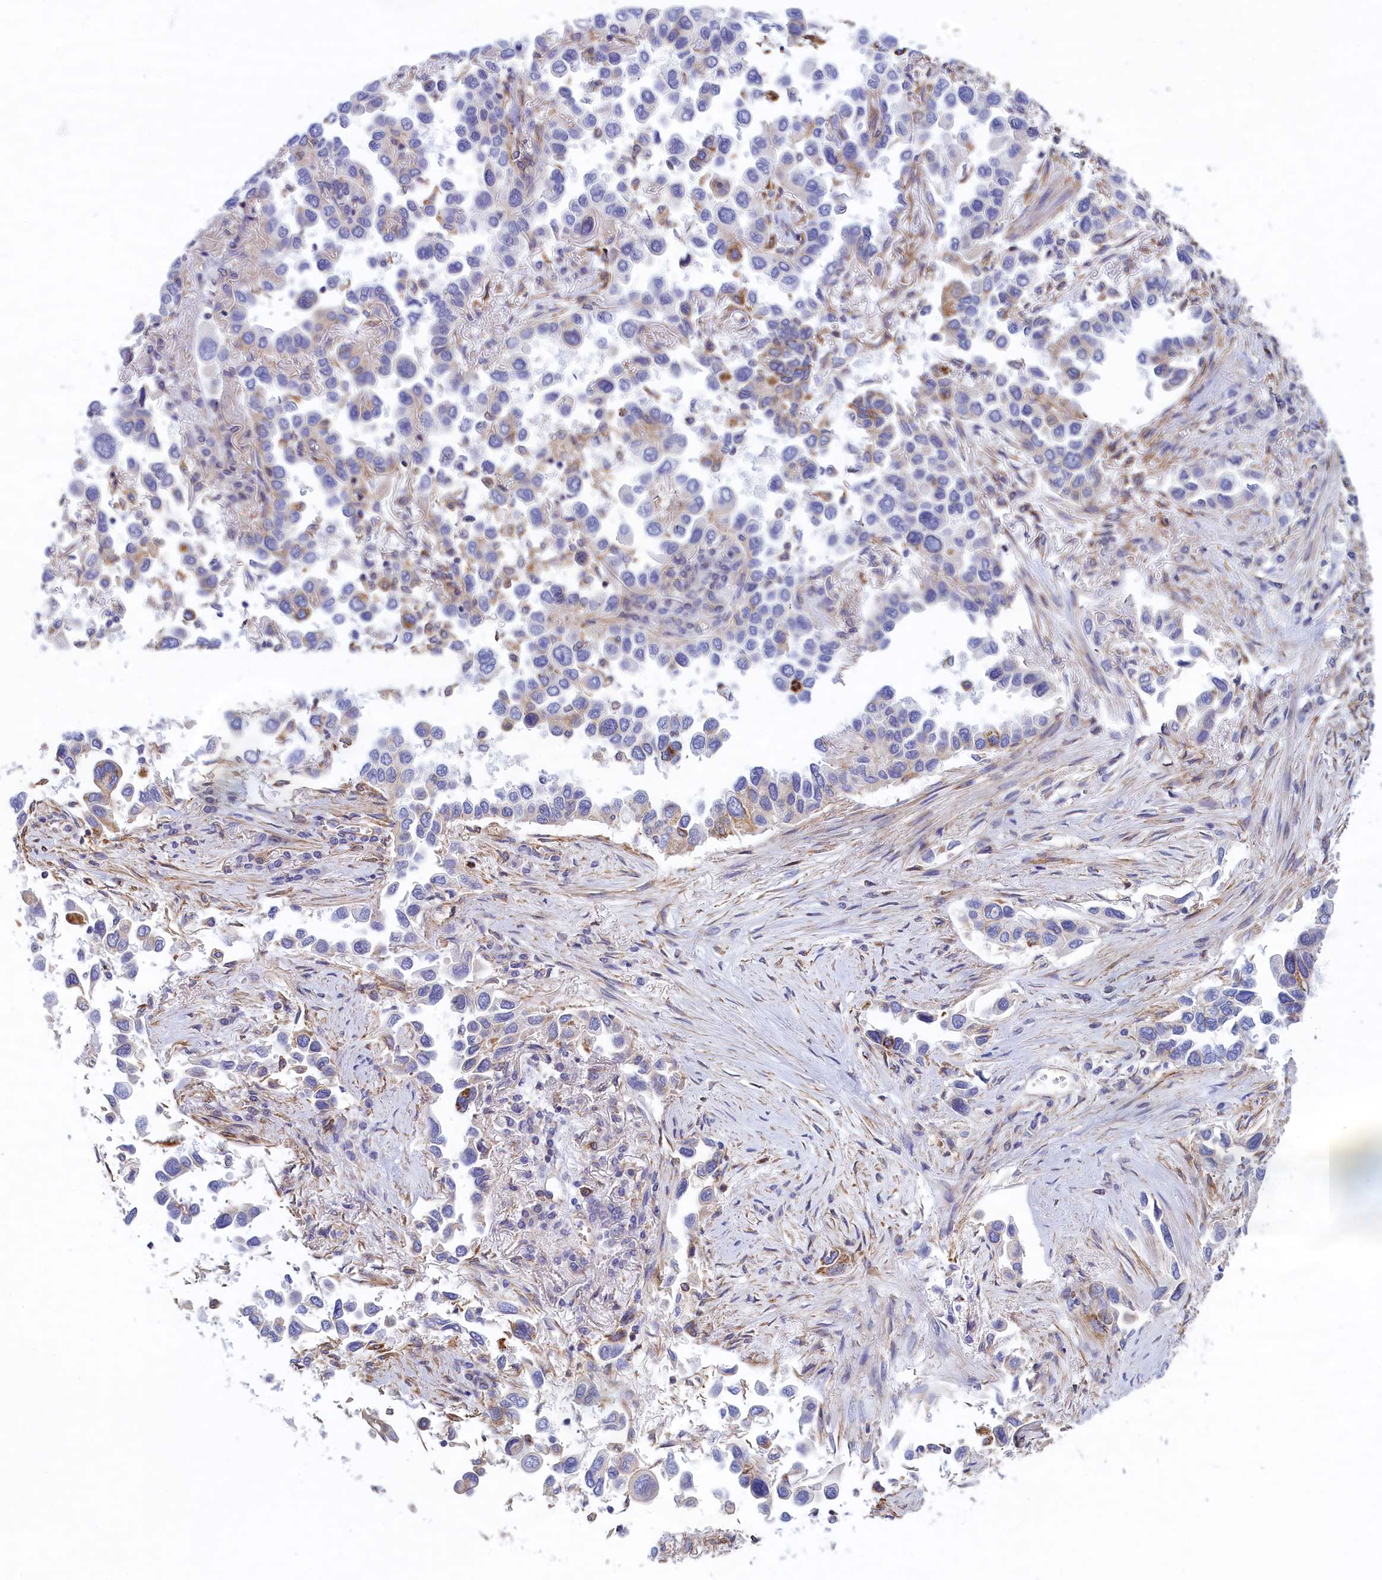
{"staining": {"intensity": "moderate", "quantity": "<25%", "location": "cytoplasmic/membranous"}, "tissue": "lung cancer", "cell_type": "Tumor cells", "image_type": "cancer", "snomed": [{"axis": "morphology", "description": "Adenocarcinoma, NOS"}, {"axis": "topography", "description": "Lung"}], "caption": "Lung adenocarcinoma stained with a protein marker exhibits moderate staining in tumor cells.", "gene": "ABCC12", "patient": {"sex": "female", "age": 76}}